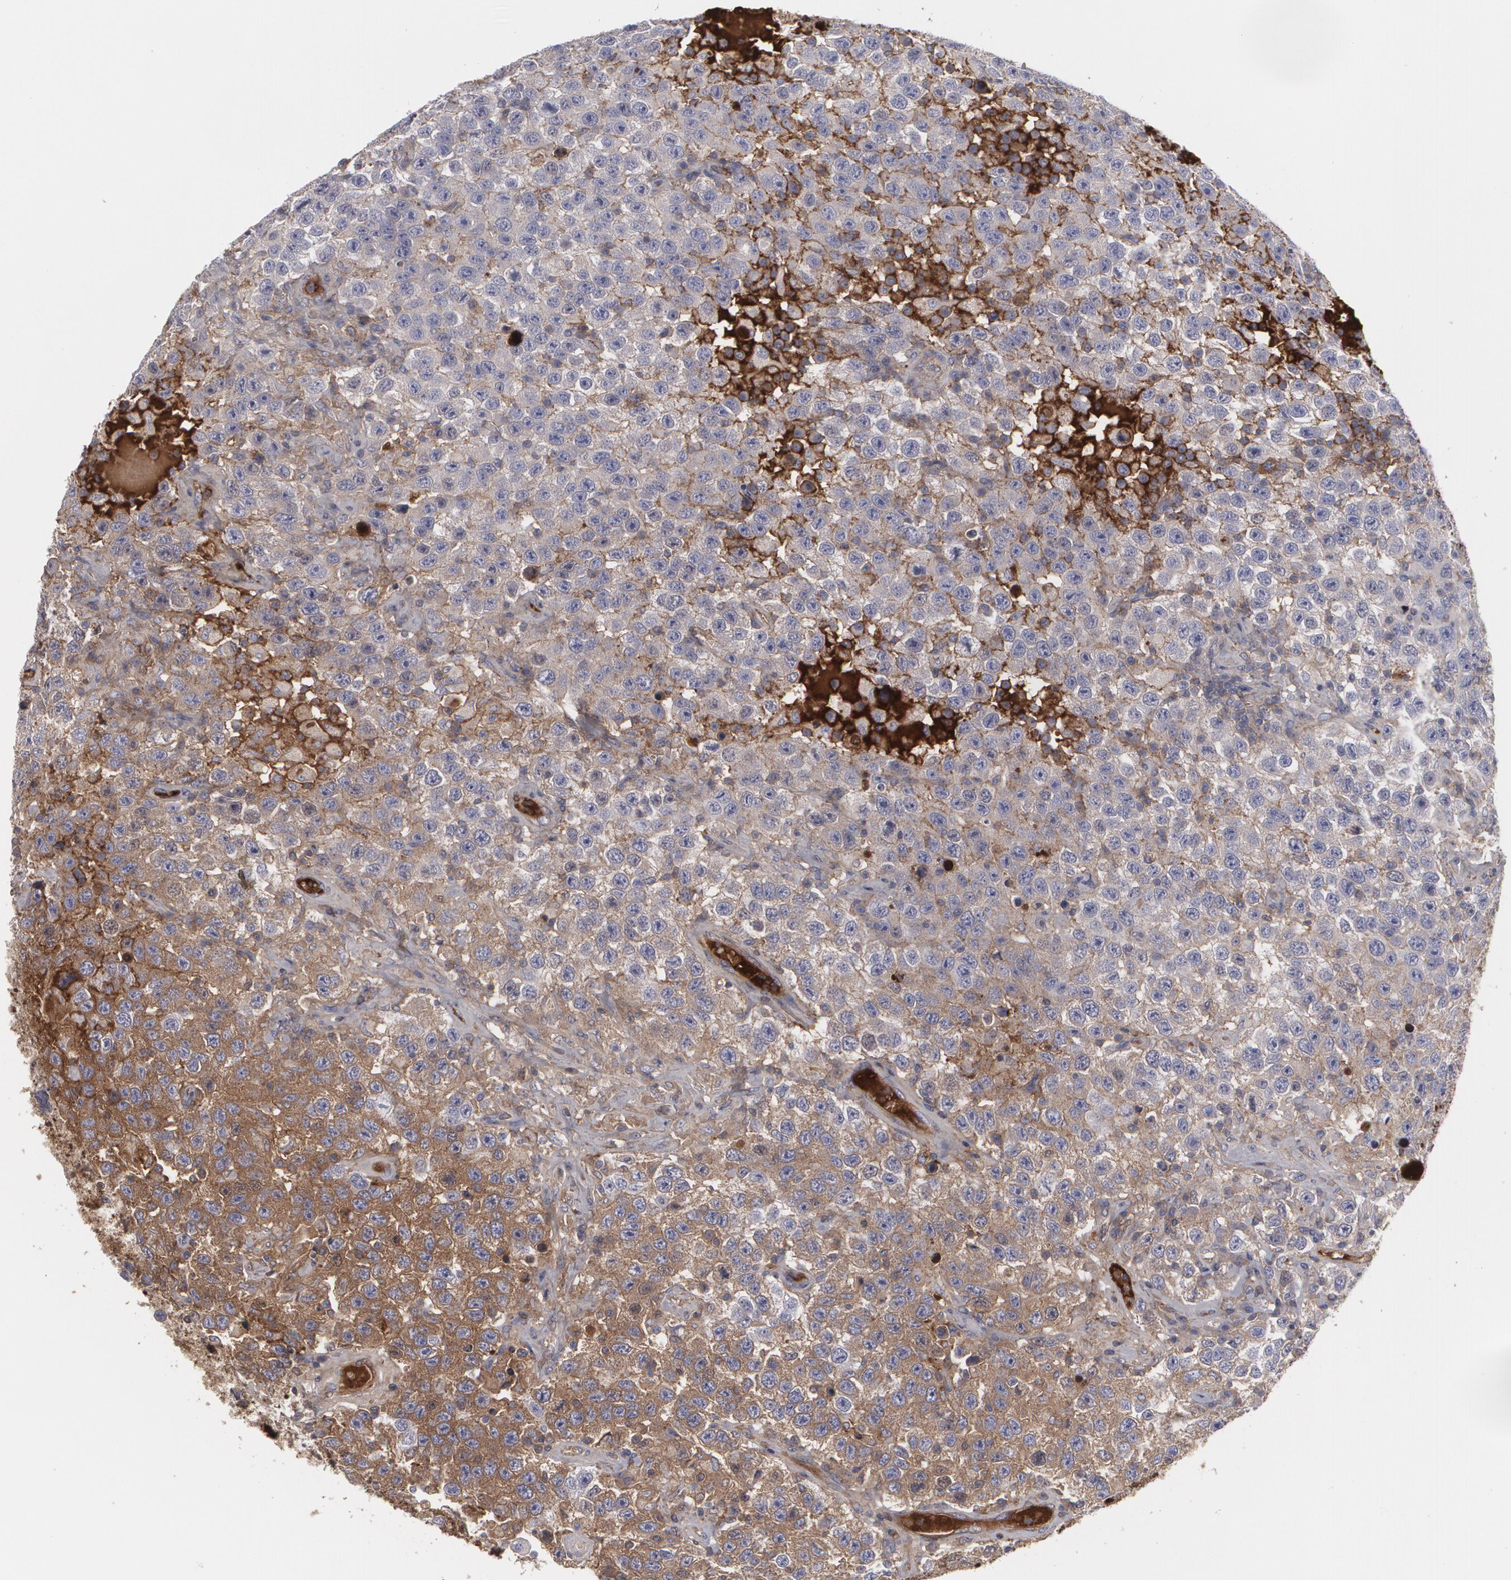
{"staining": {"intensity": "weak", "quantity": "<25%", "location": "cytoplasmic/membranous"}, "tissue": "testis cancer", "cell_type": "Tumor cells", "image_type": "cancer", "snomed": [{"axis": "morphology", "description": "Seminoma, NOS"}, {"axis": "topography", "description": "Testis"}], "caption": "Tumor cells are negative for protein expression in human testis cancer.", "gene": "LRG1", "patient": {"sex": "male", "age": 41}}